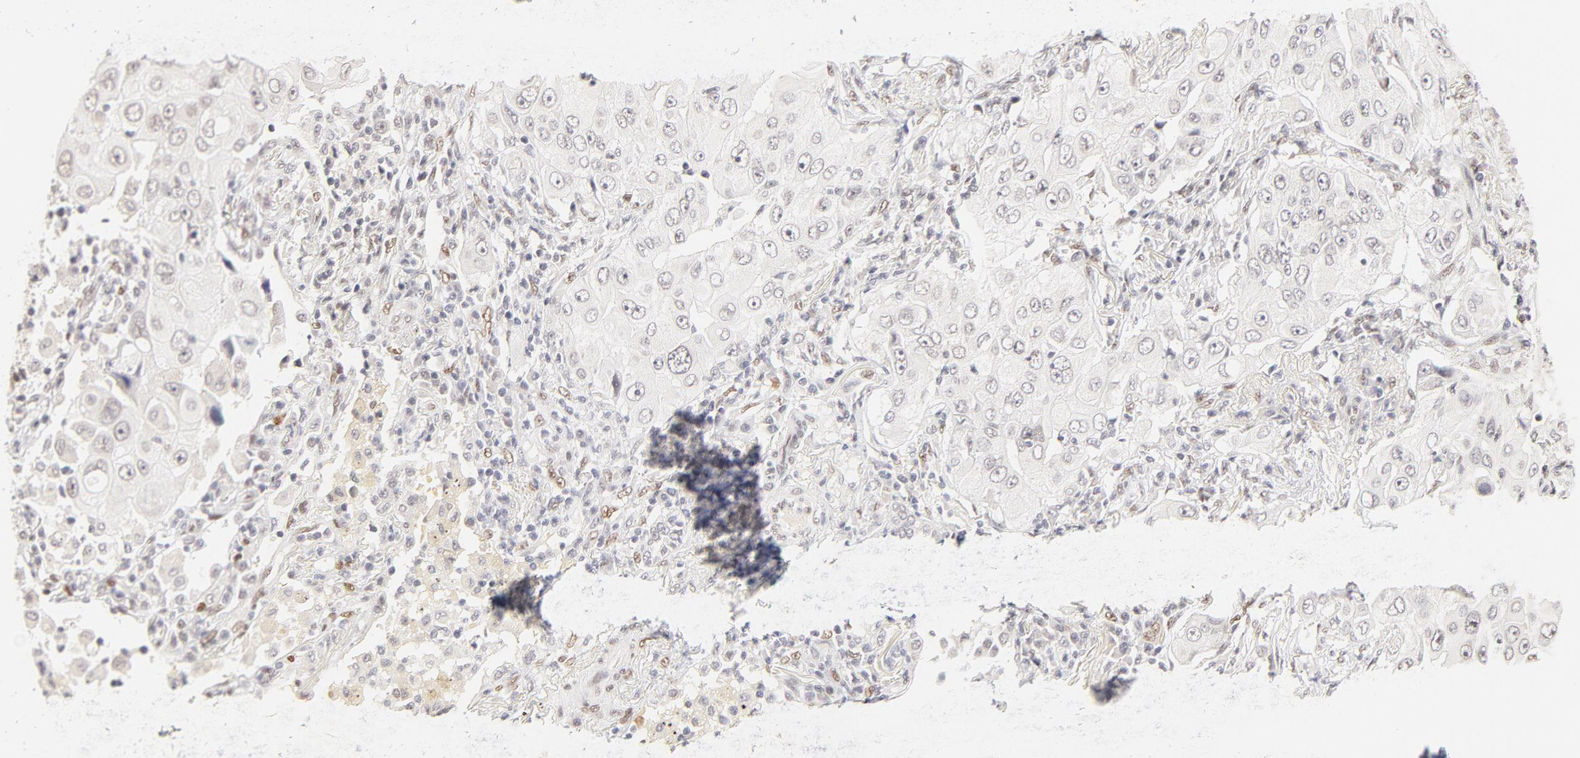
{"staining": {"intensity": "negative", "quantity": "none", "location": "none"}, "tissue": "lung cancer", "cell_type": "Tumor cells", "image_type": "cancer", "snomed": [{"axis": "morphology", "description": "Adenocarcinoma, NOS"}, {"axis": "topography", "description": "Lung"}], "caption": "This is an immunohistochemistry (IHC) image of human lung cancer. There is no positivity in tumor cells.", "gene": "PBX3", "patient": {"sex": "male", "age": 84}}